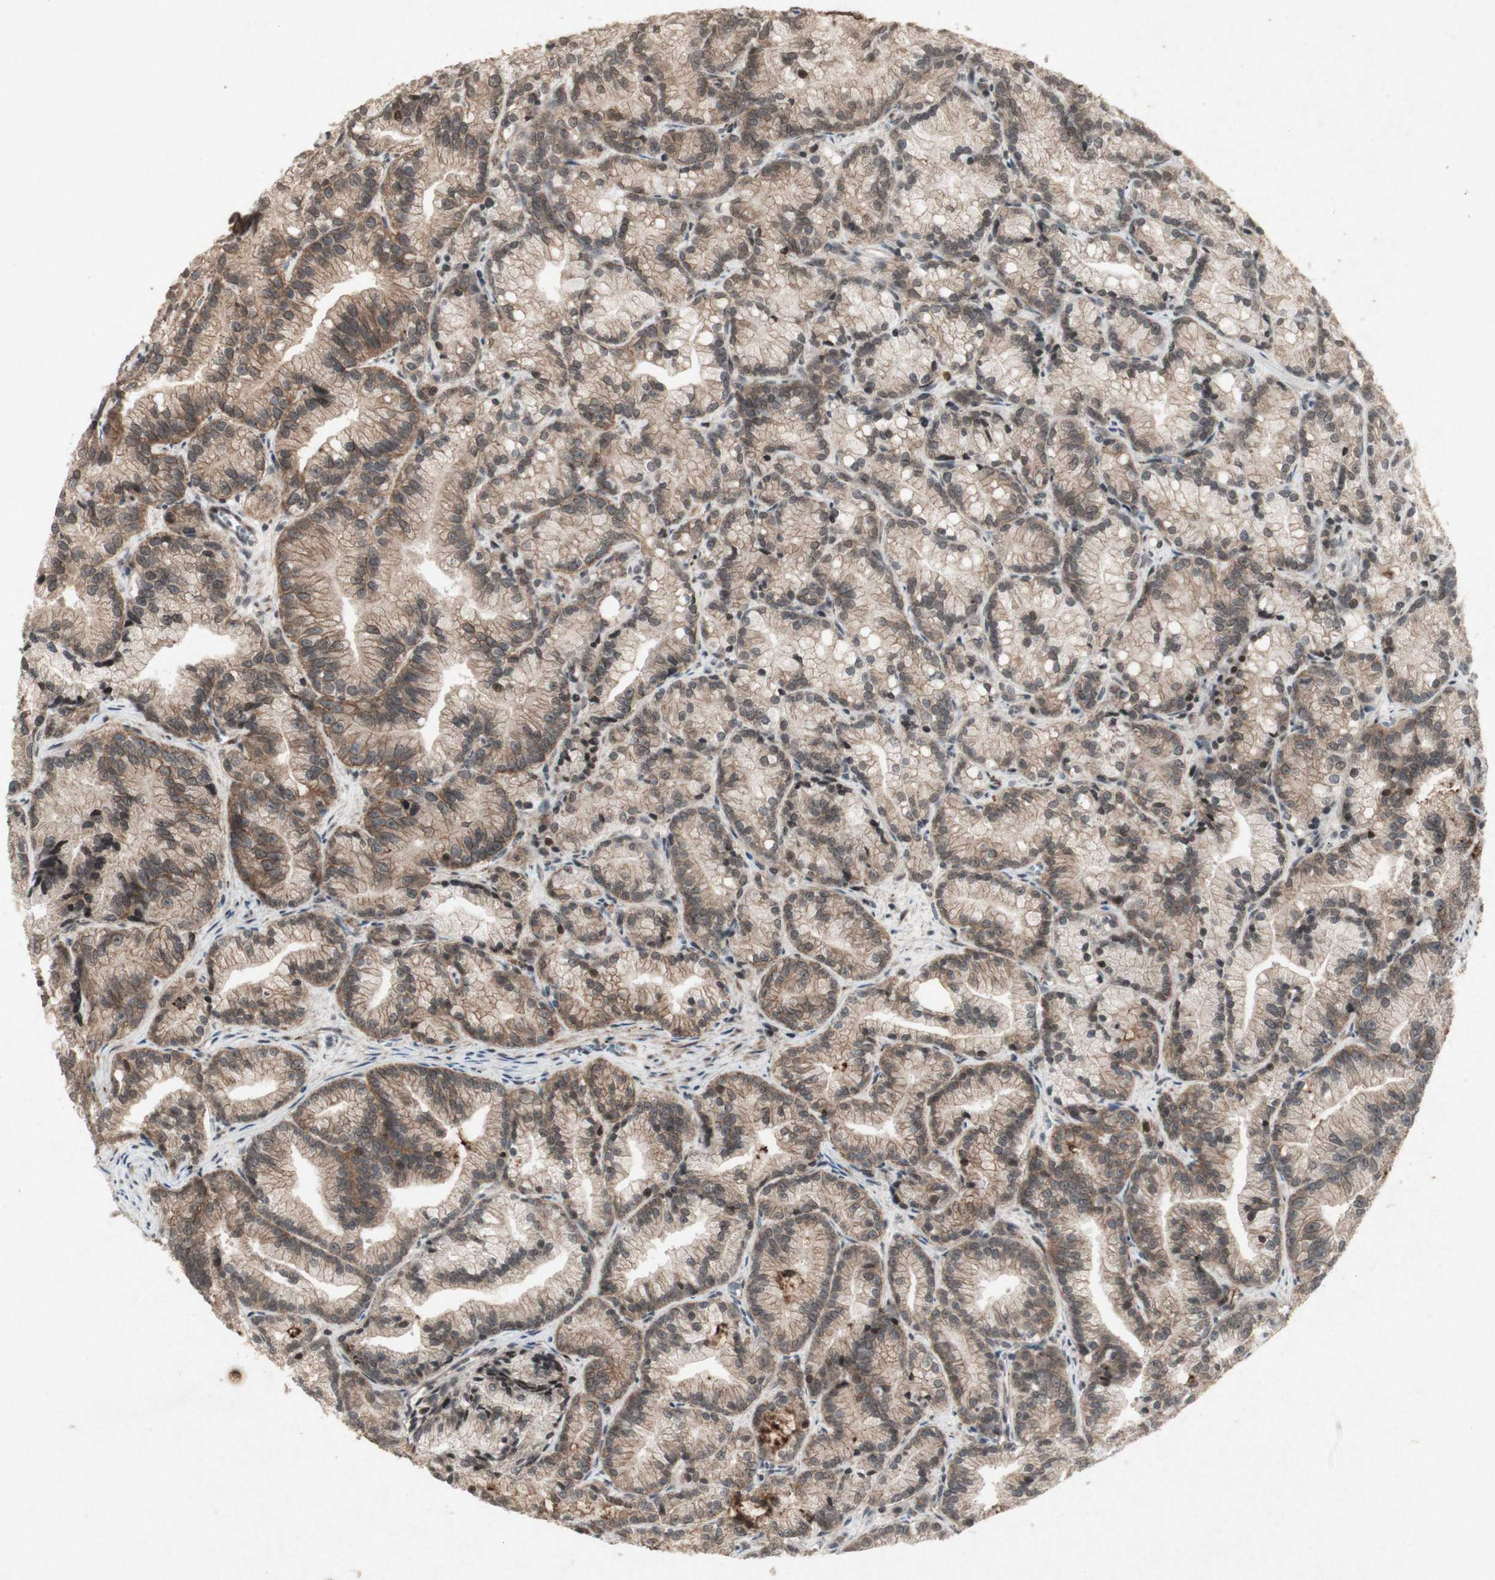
{"staining": {"intensity": "weak", "quantity": ">75%", "location": "cytoplasmic/membranous"}, "tissue": "prostate cancer", "cell_type": "Tumor cells", "image_type": "cancer", "snomed": [{"axis": "morphology", "description": "Adenocarcinoma, Low grade"}, {"axis": "topography", "description": "Prostate"}], "caption": "Immunohistochemistry (IHC) image of neoplastic tissue: human prostate cancer stained using immunohistochemistry (IHC) demonstrates low levels of weak protein expression localized specifically in the cytoplasmic/membranous of tumor cells, appearing as a cytoplasmic/membranous brown color.", "gene": "PLXNA1", "patient": {"sex": "male", "age": 89}}